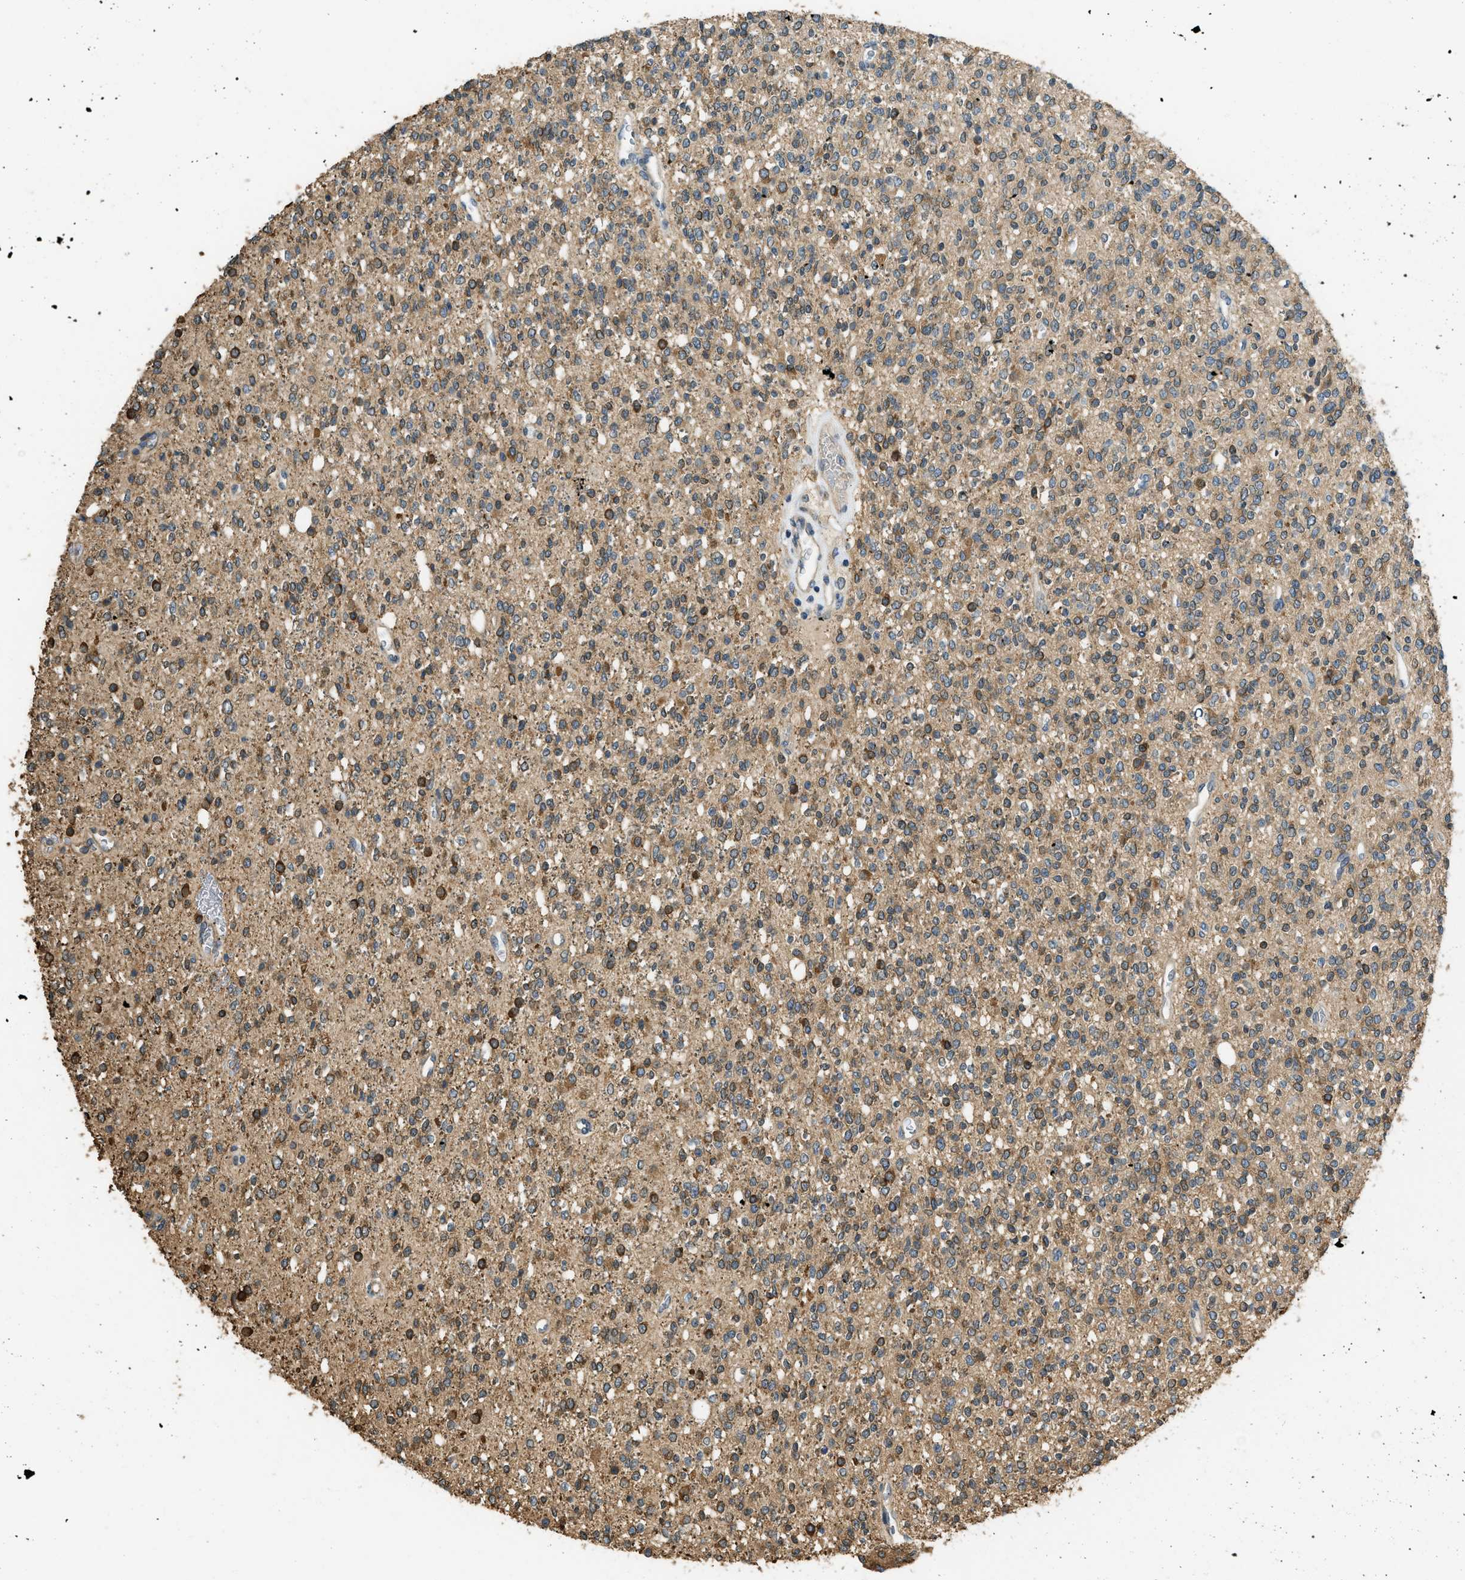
{"staining": {"intensity": "moderate", "quantity": "25%-75%", "location": "cytoplasmic/membranous"}, "tissue": "glioma", "cell_type": "Tumor cells", "image_type": "cancer", "snomed": [{"axis": "morphology", "description": "Glioma, malignant, High grade"}, {"axis": "topography", "description": "Brain"}], "caption": "Immunohistochemical staining of human glioma displays medium levels of moderate cytoplasmic/membranous protein expression in approximately 25%-75% of tumor cells.", "gene": "OS9", "patient": {"sex": "male", "age": 34}}